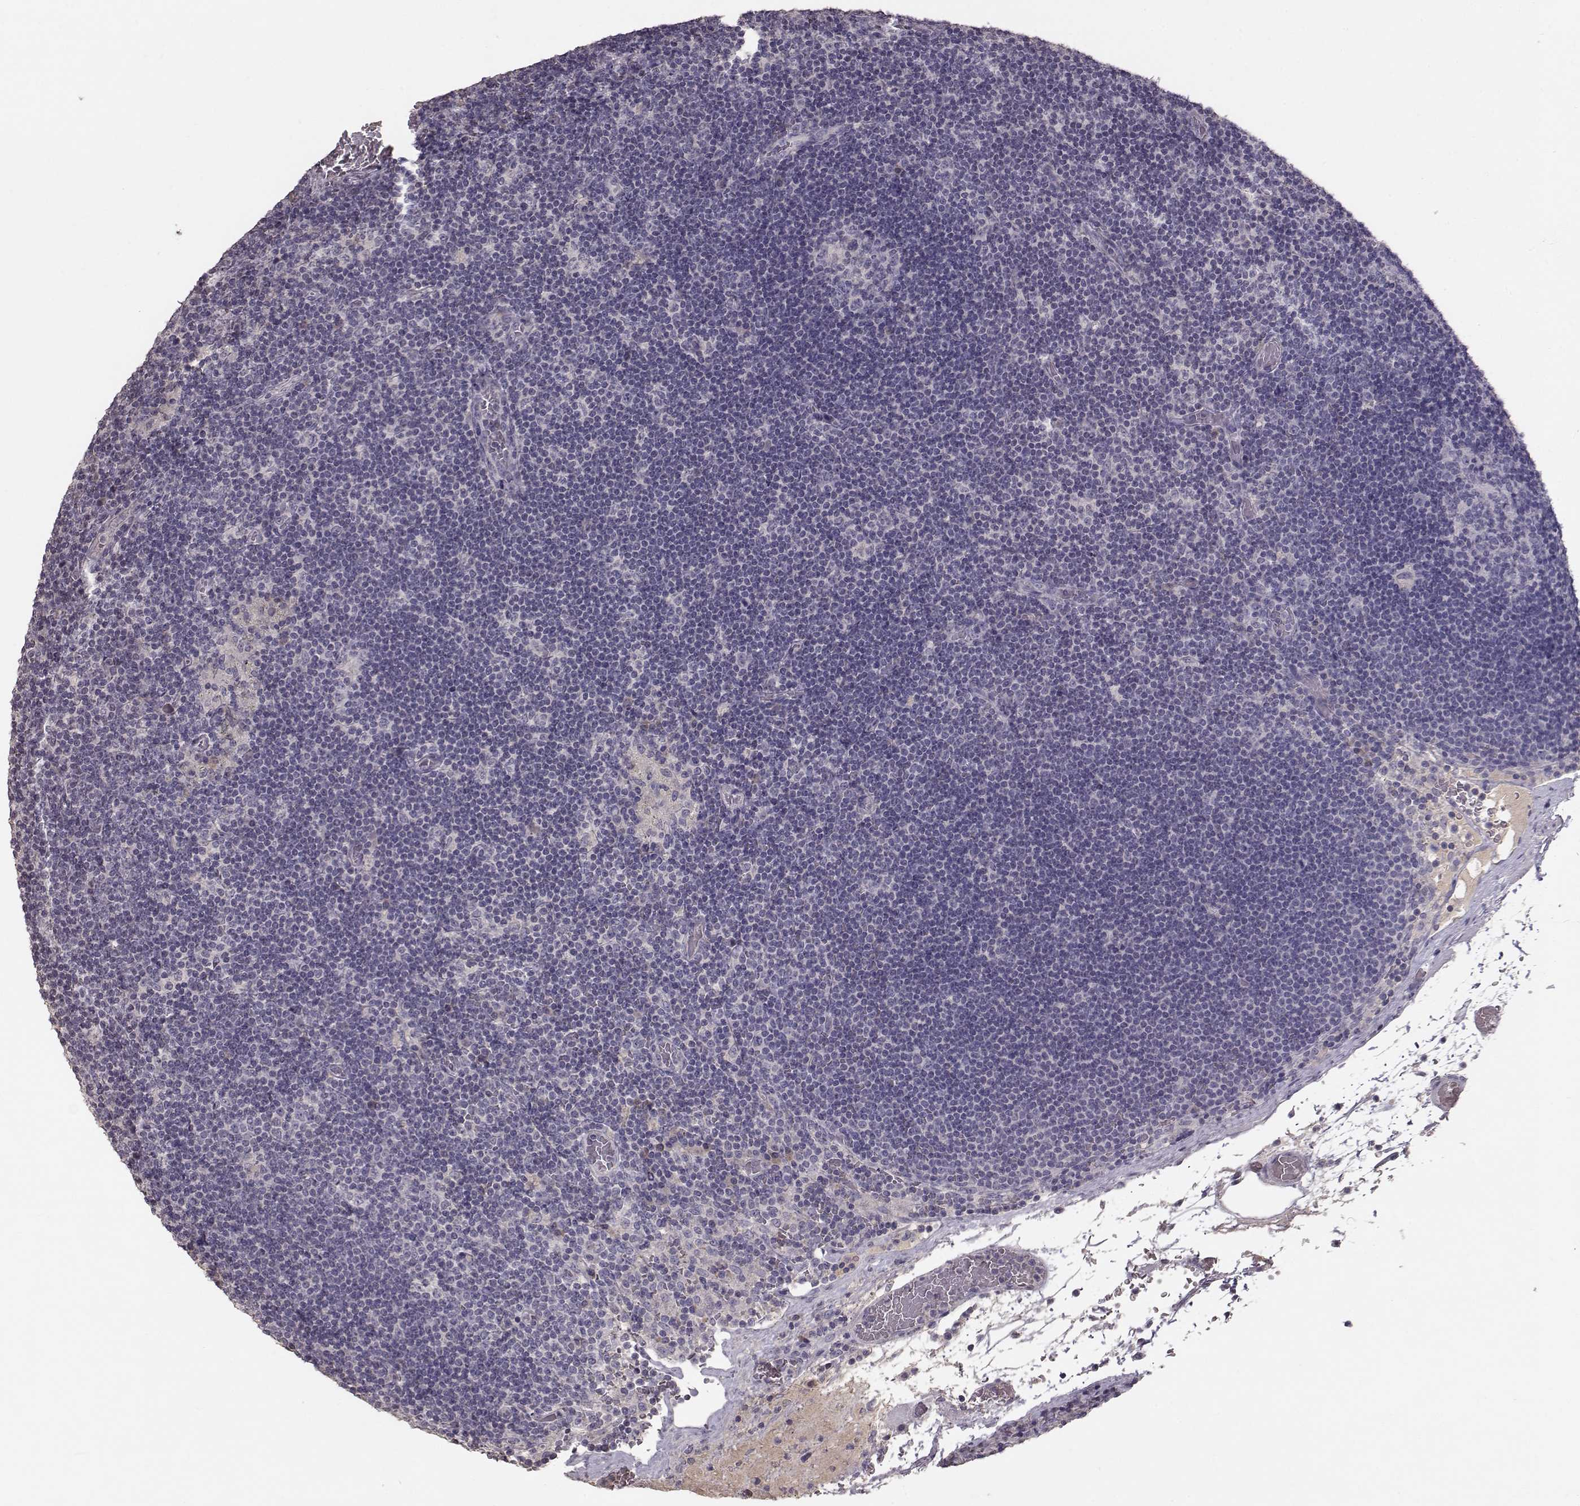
{"staining": {"intensity": "negative", "quantity": "none", "location": "none"}, "tissue": "lymph node", "cell_type": "Germinal center cells", "image_type": "normal", "snomed": [{"axis": "morphology", "description": "Normal tissue, NOS"}, {"axis": "topography", "description": "Lymph node"}], "caption": "This is an immunohistochemistry (IHC) micrograph of normal lymph node. There is no staining in germinal center cells.", "gene": "PMCH", "patient": {"sex": "male", "age": 63}}